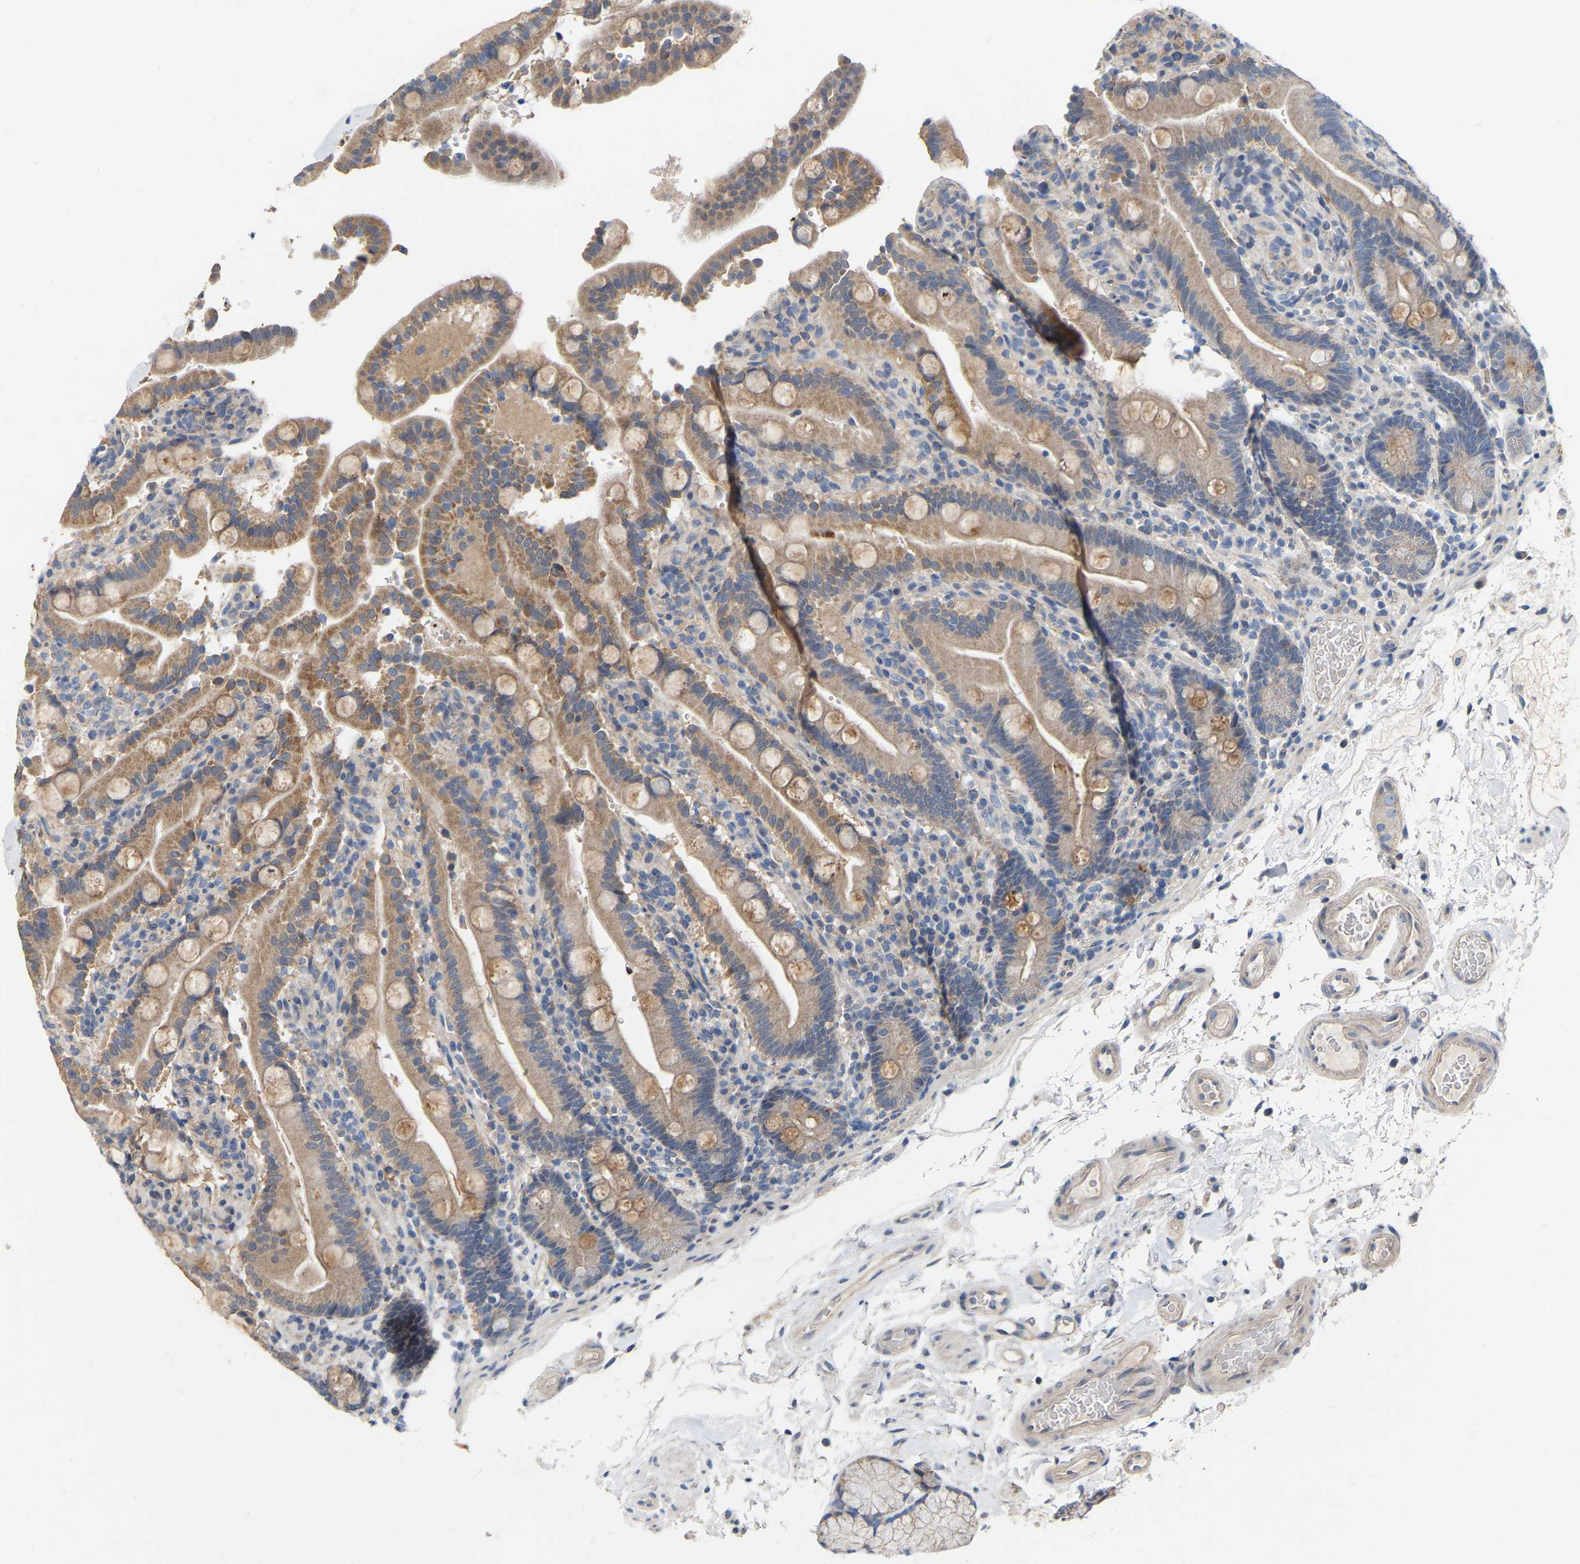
{"staining": {"intensity": "moderate", "quantity": "25%-75%", "location": "cytoplasmic/membranous"}, "tissue": "duodenum", "cell_type": "Glandular cells", "image_type": "normal", "snomed": [{"axis": "morphology", "description": "Normal tissue, NOS"}, {"axis": "topography", "description": "Small intestine, NOS"}], "caption": "Duodenum stained for a protein (brown) exhibits moderate cytoplasmic/membranous positive staining in about 25%-75% of glandular cells.", "gene": "SSH1", "patient": {"sex": "female", "age": 71}}